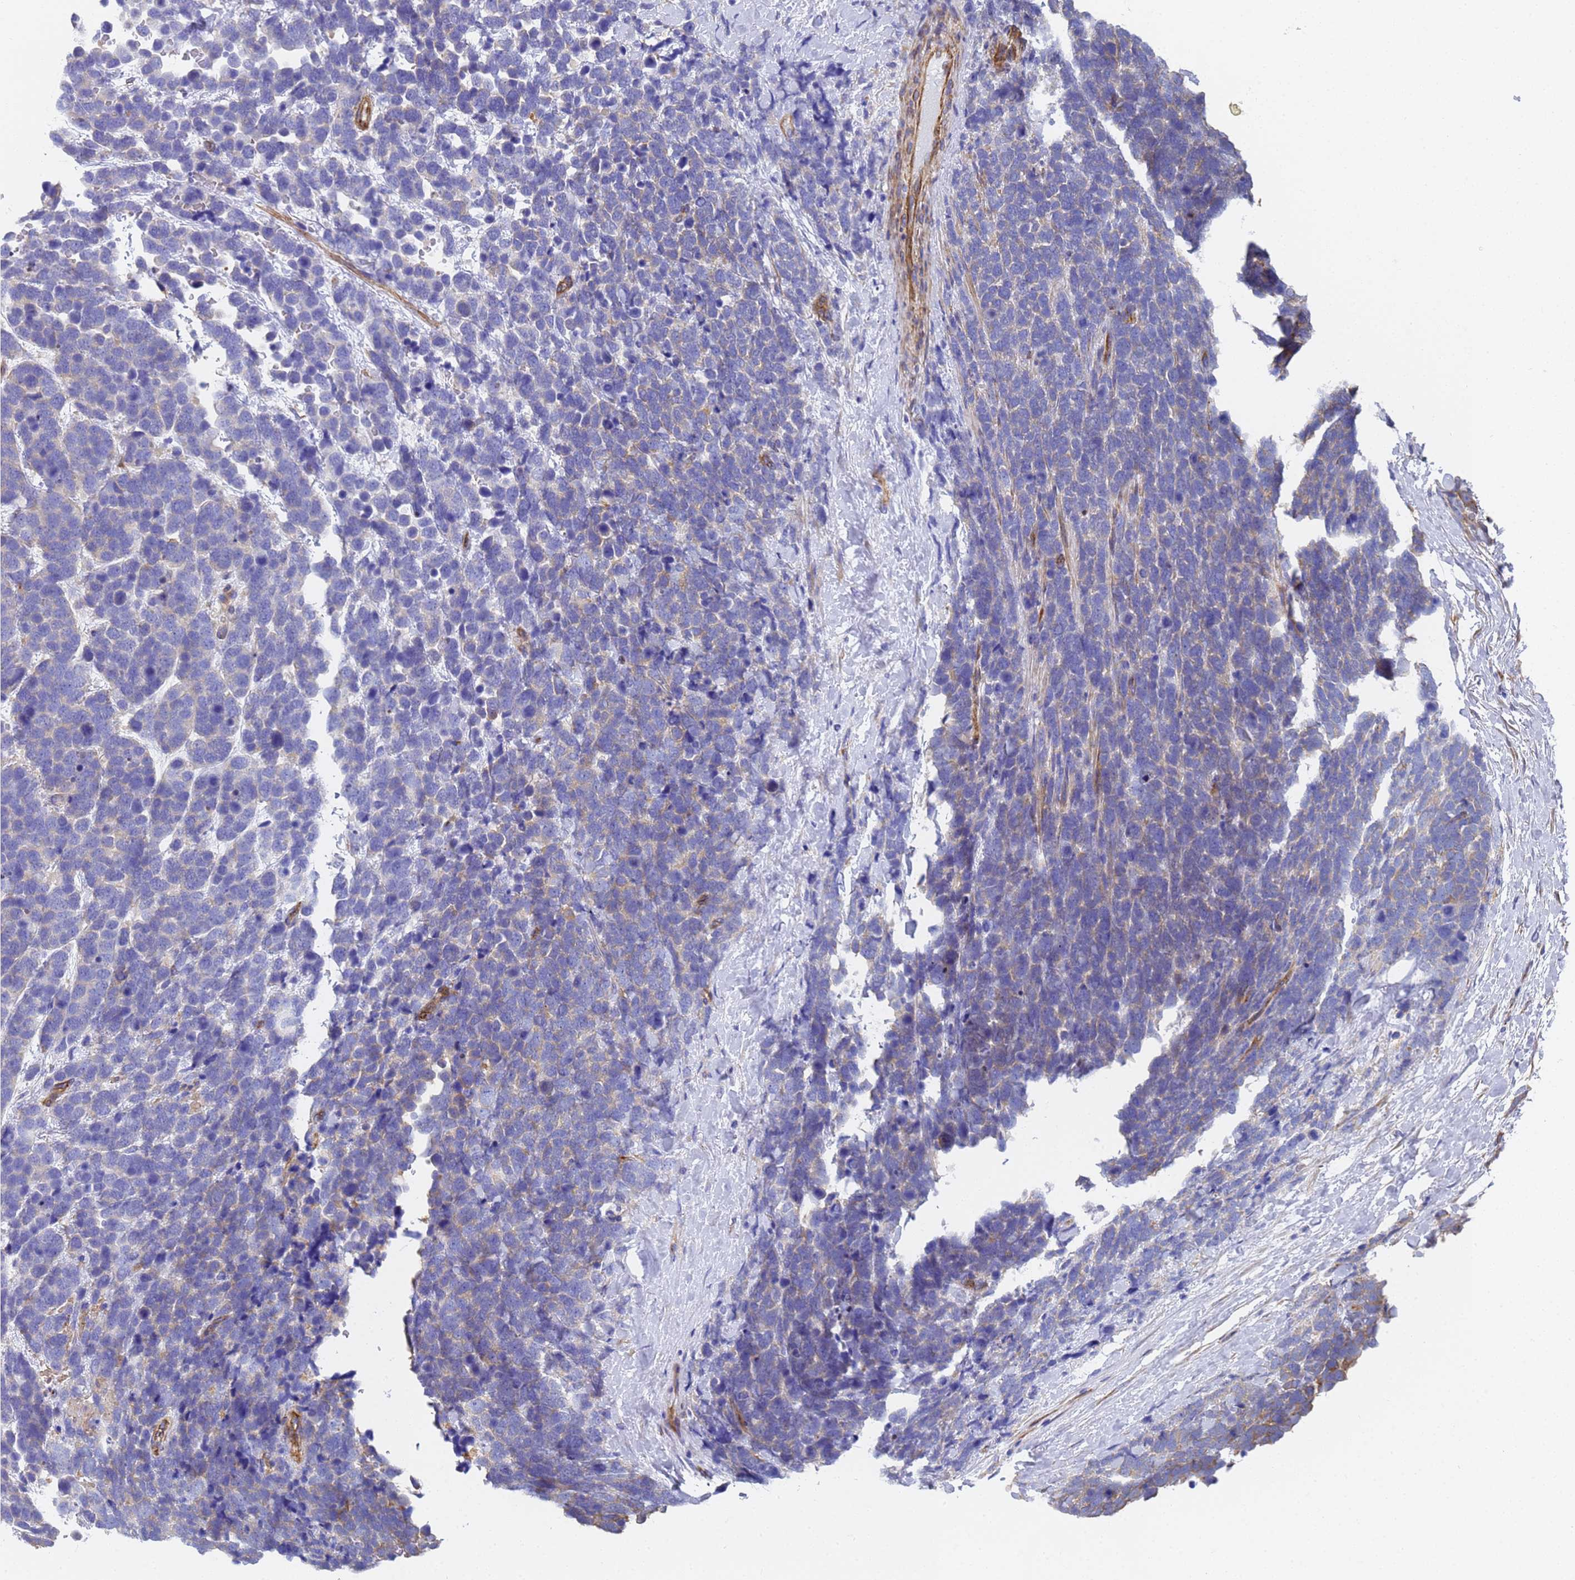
{"staining": {"intensity": "negative", "quantity": "none", "location": "none"}, "tissue": "urothelial cancer", "cell_type": "Tumor cells", "image_type": "cancer", "snomed": [{"axis": "morphology", "description": "Urothelial carcinoma, High grade"}, {"axis": "topography", "description": "Urinary bladder"}], "caption": "IHC of urothelial cancer reveals no expression in tumor cells. (DAB (3,3'-diaminobenzidine) immunohistochemistry with hematoxylin counter stain).", "gene": "TUBB1", "patient": {"sex": "female", "age": 82}}